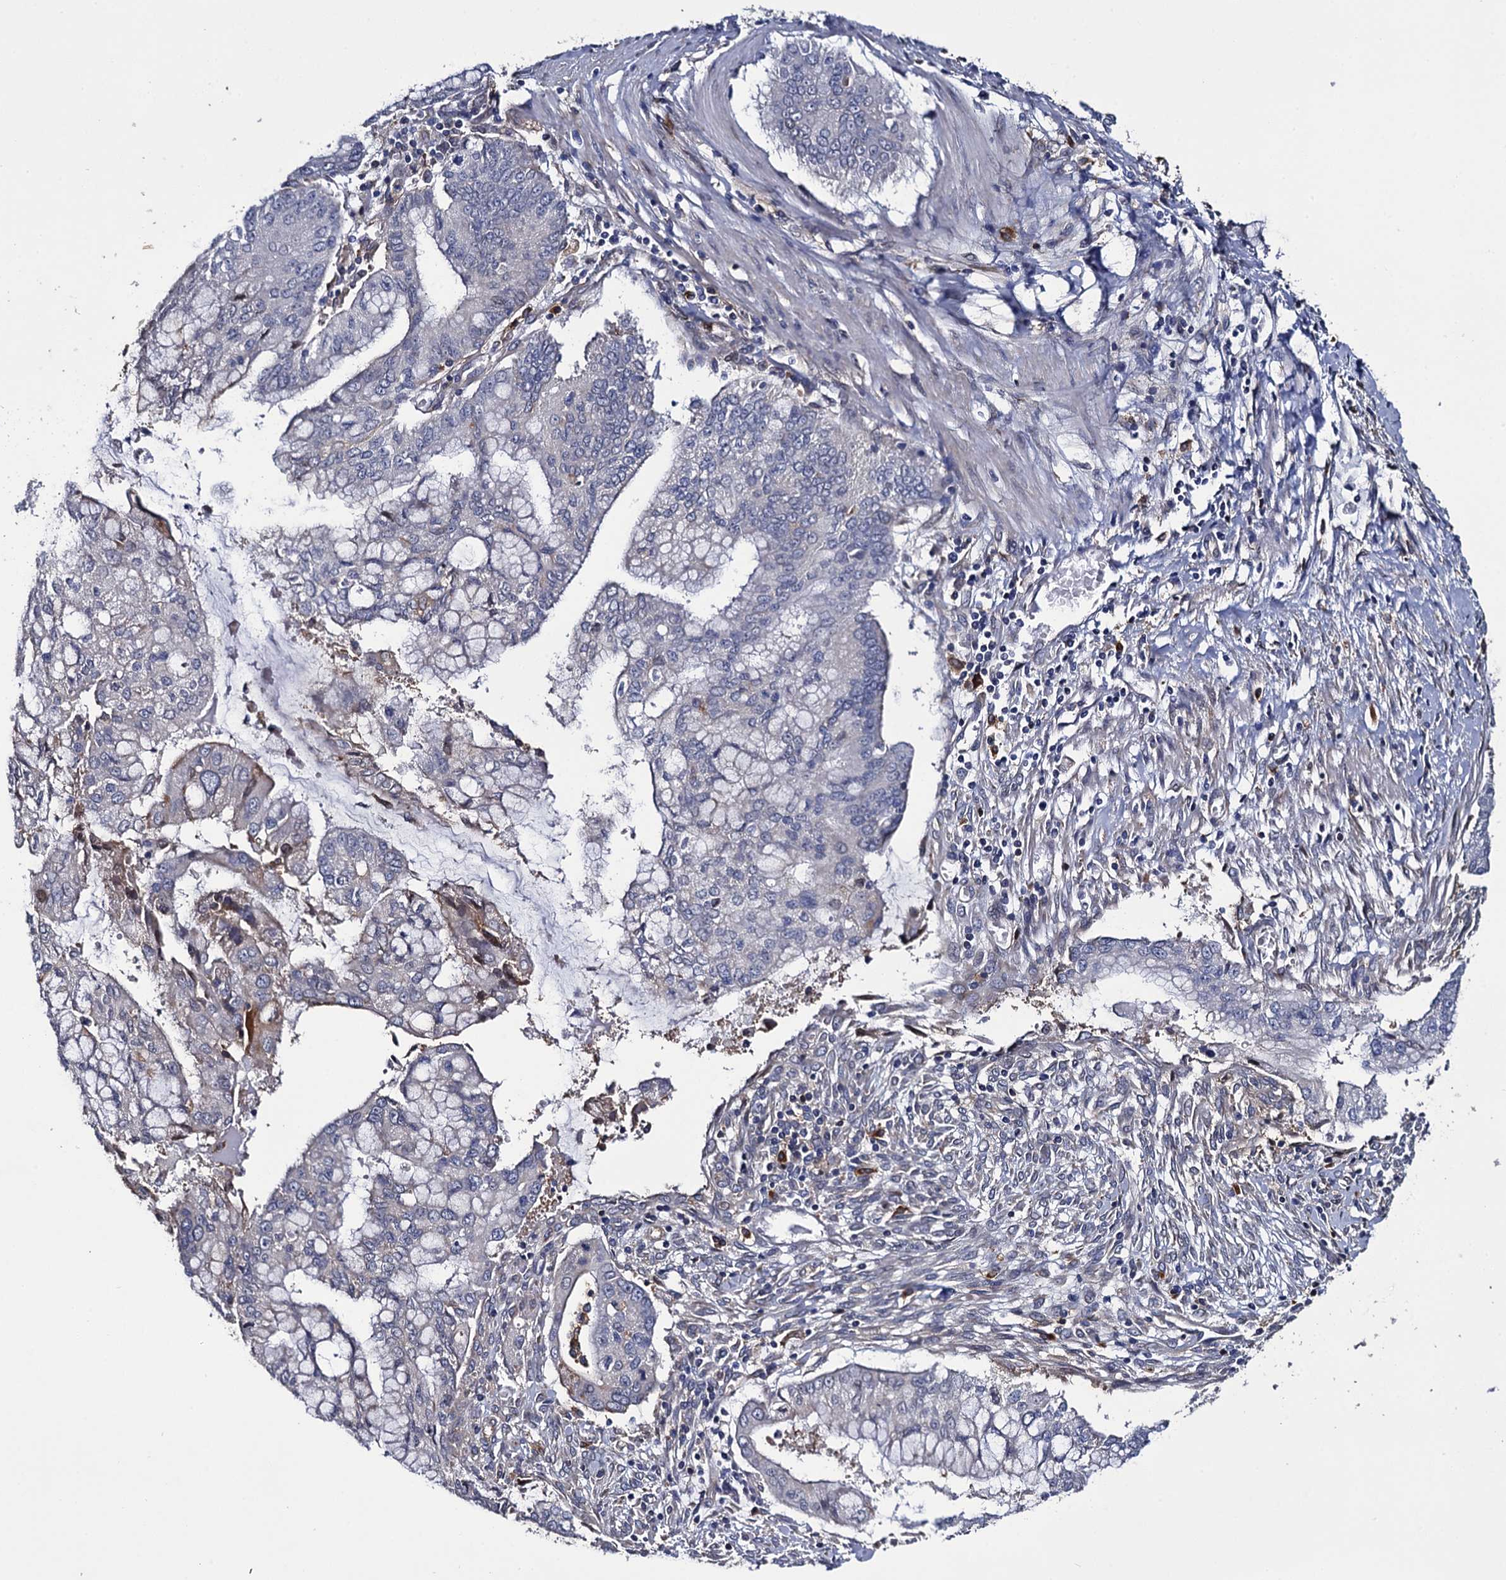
{"staining": {"intensity": "negative", "quantity": "none", "location": "none"}, "tissue": "pancreatic cancer", "cell_type": "Tumor cells", "image_type": "cancer", "snomed": [{"axis": "morphology", "description": "Adenocarcinoma, NOS"}, {"axis": "topography", "description": "Pancreas"}], "caption": "IHC photomicrograph of pancreatic cancer stained for a protein (brown), which displays no expression in tumor cells. (Brightfield microscopy of DAB (3,3'-diaminobenzidine) immunohistochemistry (IHC) at high magnification).", "gene": "TTC23", "patient": {"sex": "male", "age": 46}}